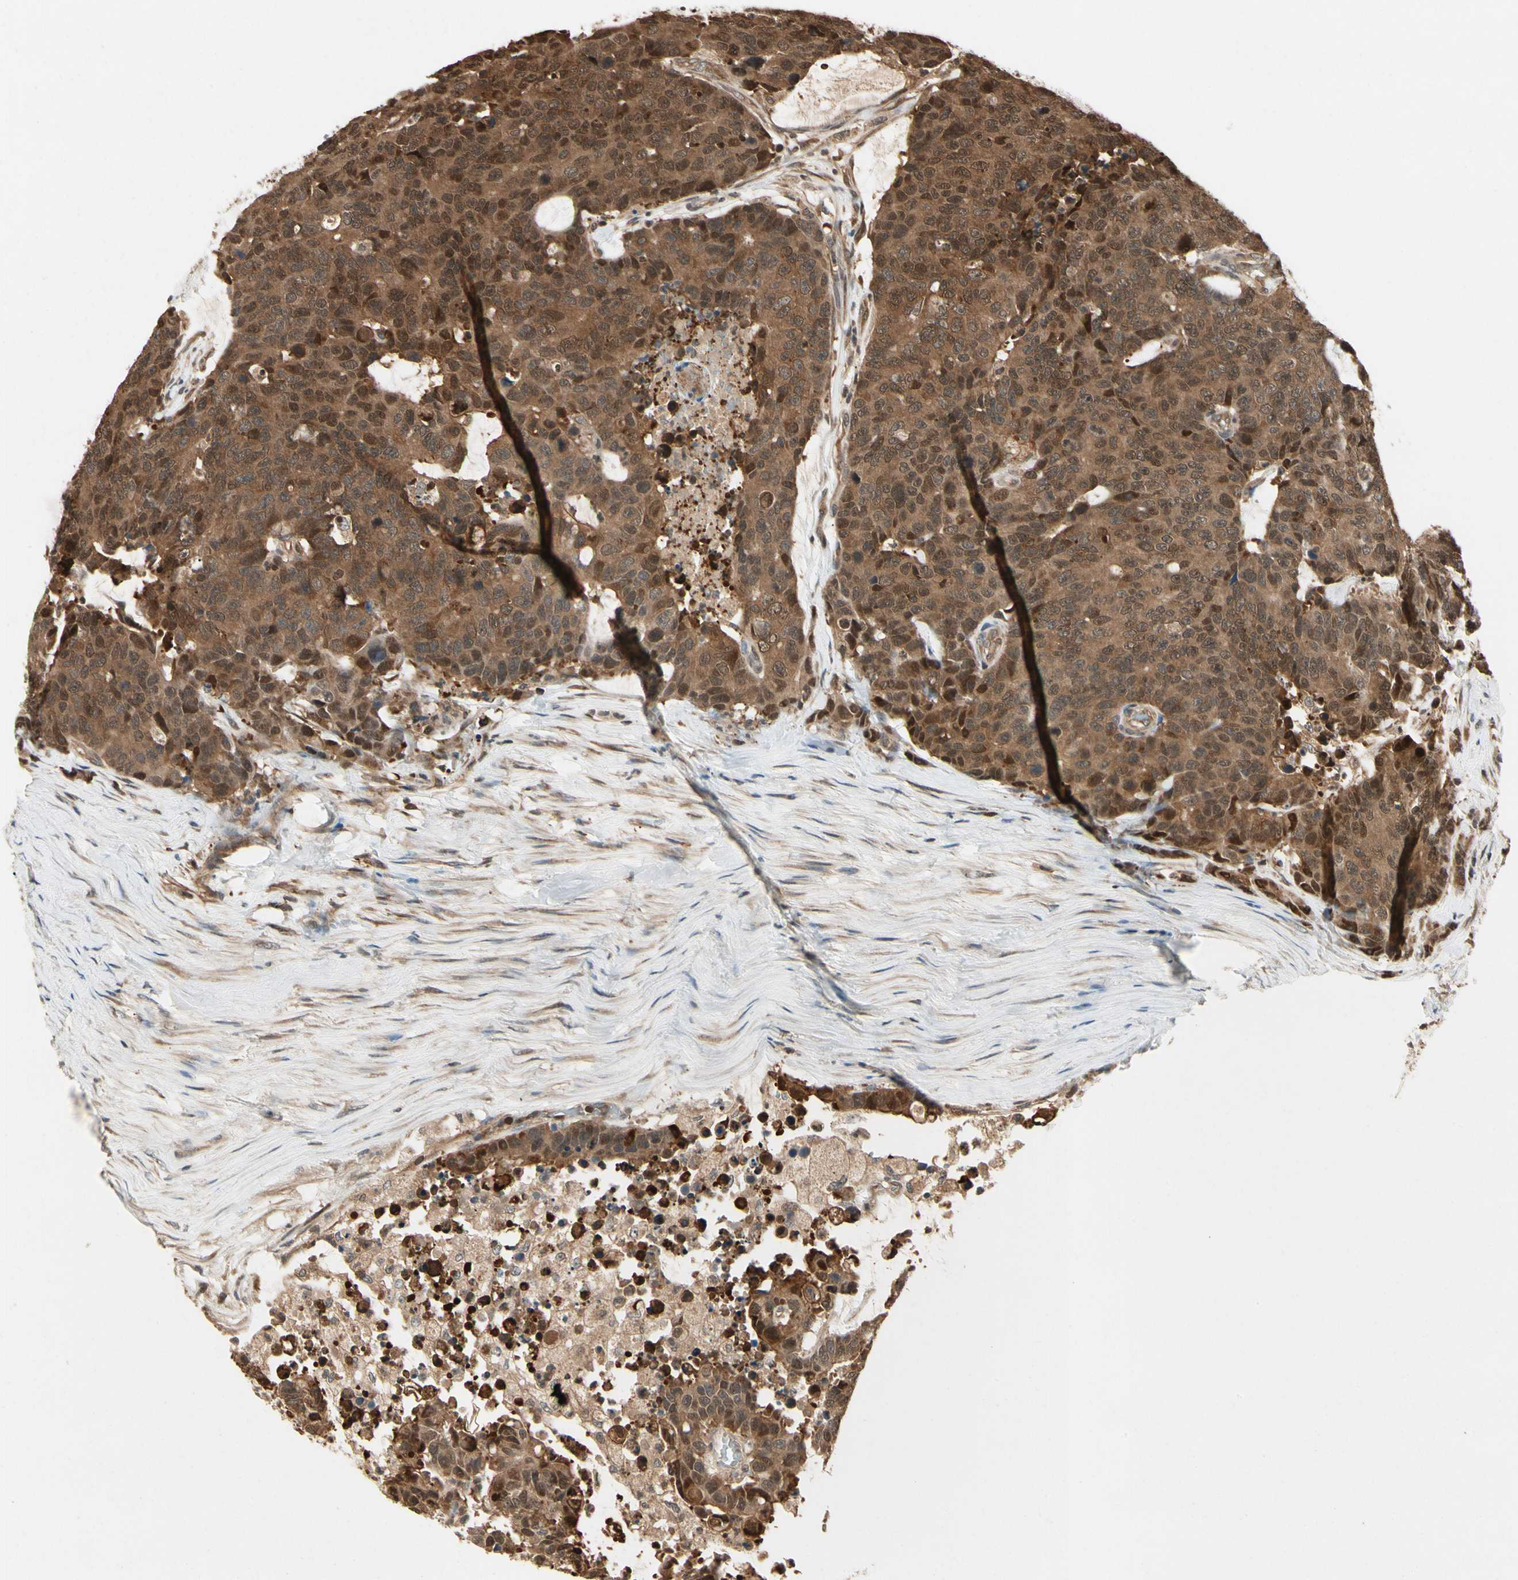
{"staining": {"intensity": "strong", "quantity": ">75%", "location": "cytoplasmic/membranous,nuclear"}, "tissue": "colorectal cancer", "cell_type": "Tumor cells", "image_type": "cancer", "snomed": [{"axis": "morphology", "description": "Adenocarcinoma, NOS"}, {"axis": "topography", "description": "Colon"}], "caption": "Immunohistochemistry (DAB (3,3'-diaminobenzidine)) staining of adenocarcinoma (colorectal) exhibits strong cytoplasmic/membranous and nuclear protein expression in approximately >75% of tumor cells.", "gene": "YWHAQ", "patient": {"sex": "female", "age": 86}}